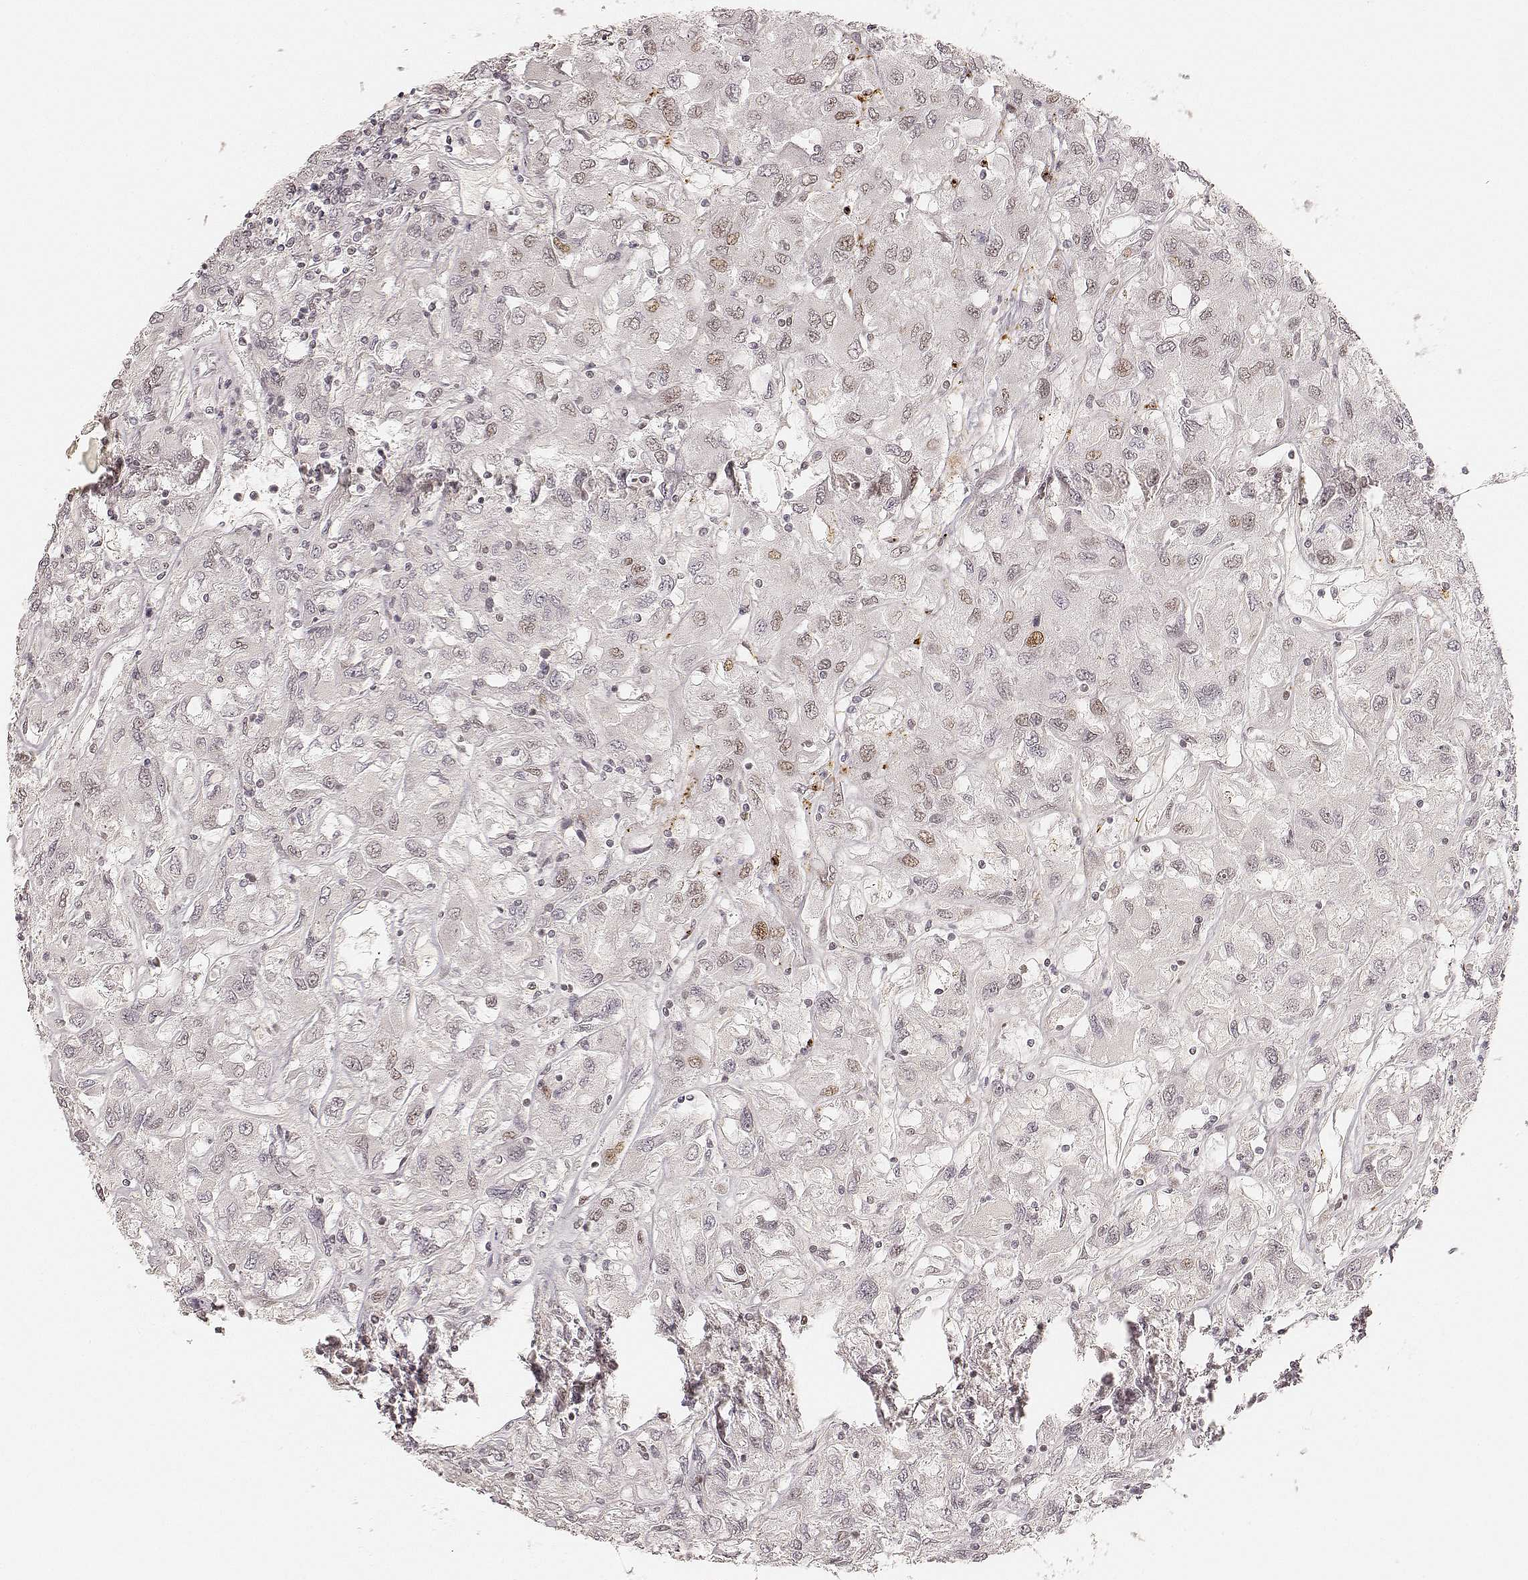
{"staining": {"intensity": "moderate", "quantity": "<25%", "location": "nuclear"}, "tissue": "renal cancer", "cell_type": "Tumor cells", "image_type": "cancer", "snomed": [{"axis": "morphology", "description": "Adenocarcinoma, NOS"}, {"axis": "topography", "description": "Kidney"}], "caption": "Immunohistochemical staining of human adenocarcinoma (renal) exhibits low levels of moderate nuclear protein staining in about <25% of tumor cells.", "gene": "HNRNPC", "patient": {"sex": "female", "age": 76}}